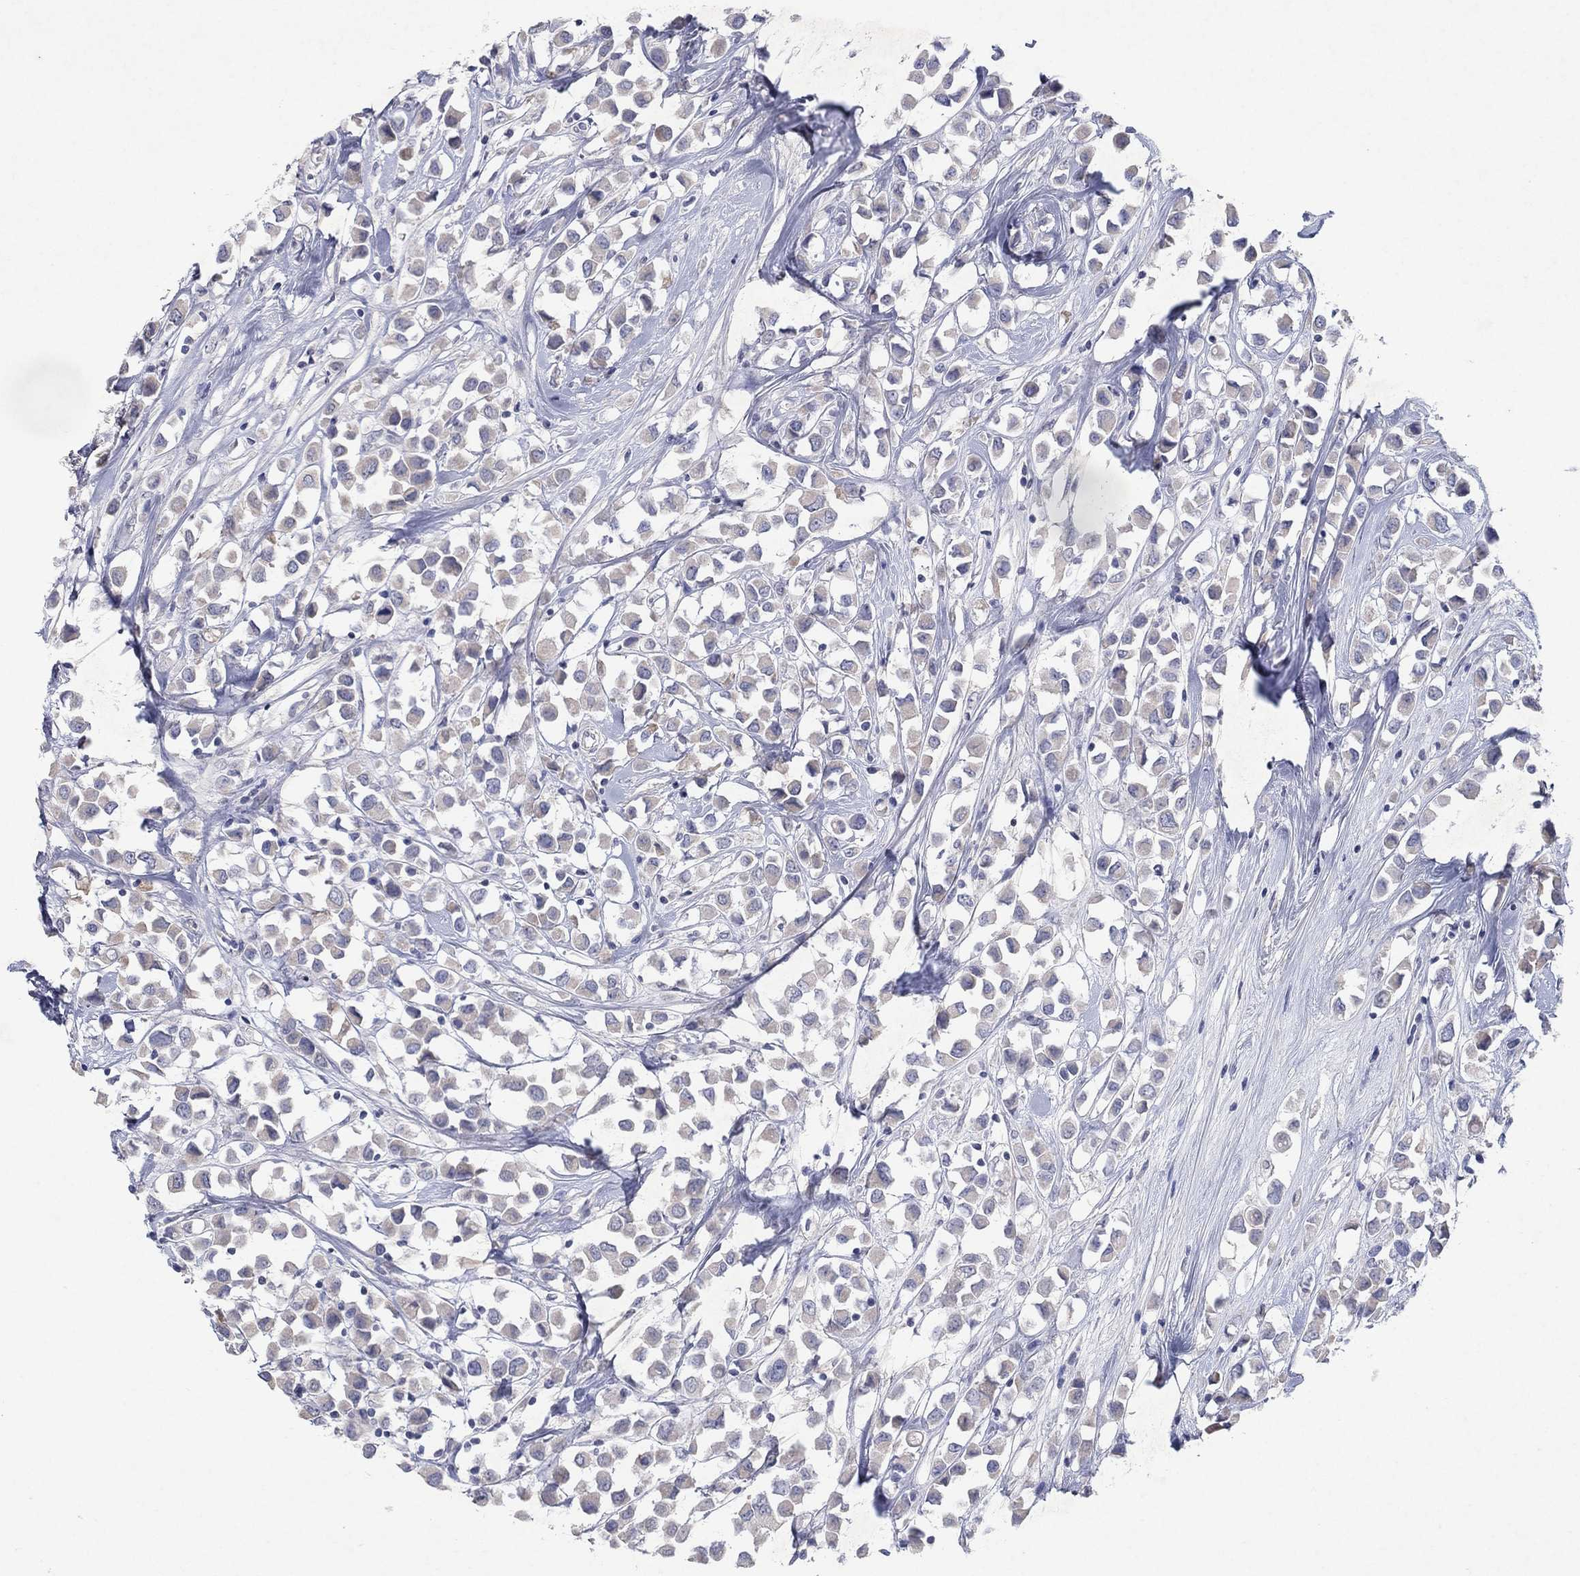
{"staining": {"intensity": "negative", "quantity": "none", "location": "none"}, "tissue": "breast cancer", "cell_type": "Tumor cells", "image_type": "cancer", "snomed": [{"axis": "morphology", "description": "Duct carcinoma"}, {"axis": "topography", "description": "Breast"}], "caption": "Human breast invasive ductal carcinoma stained for a protein using IHC reveals no staining in tumor cells.", "gene": "KRT40", "patient": {"sex": "female", "age": 61}}